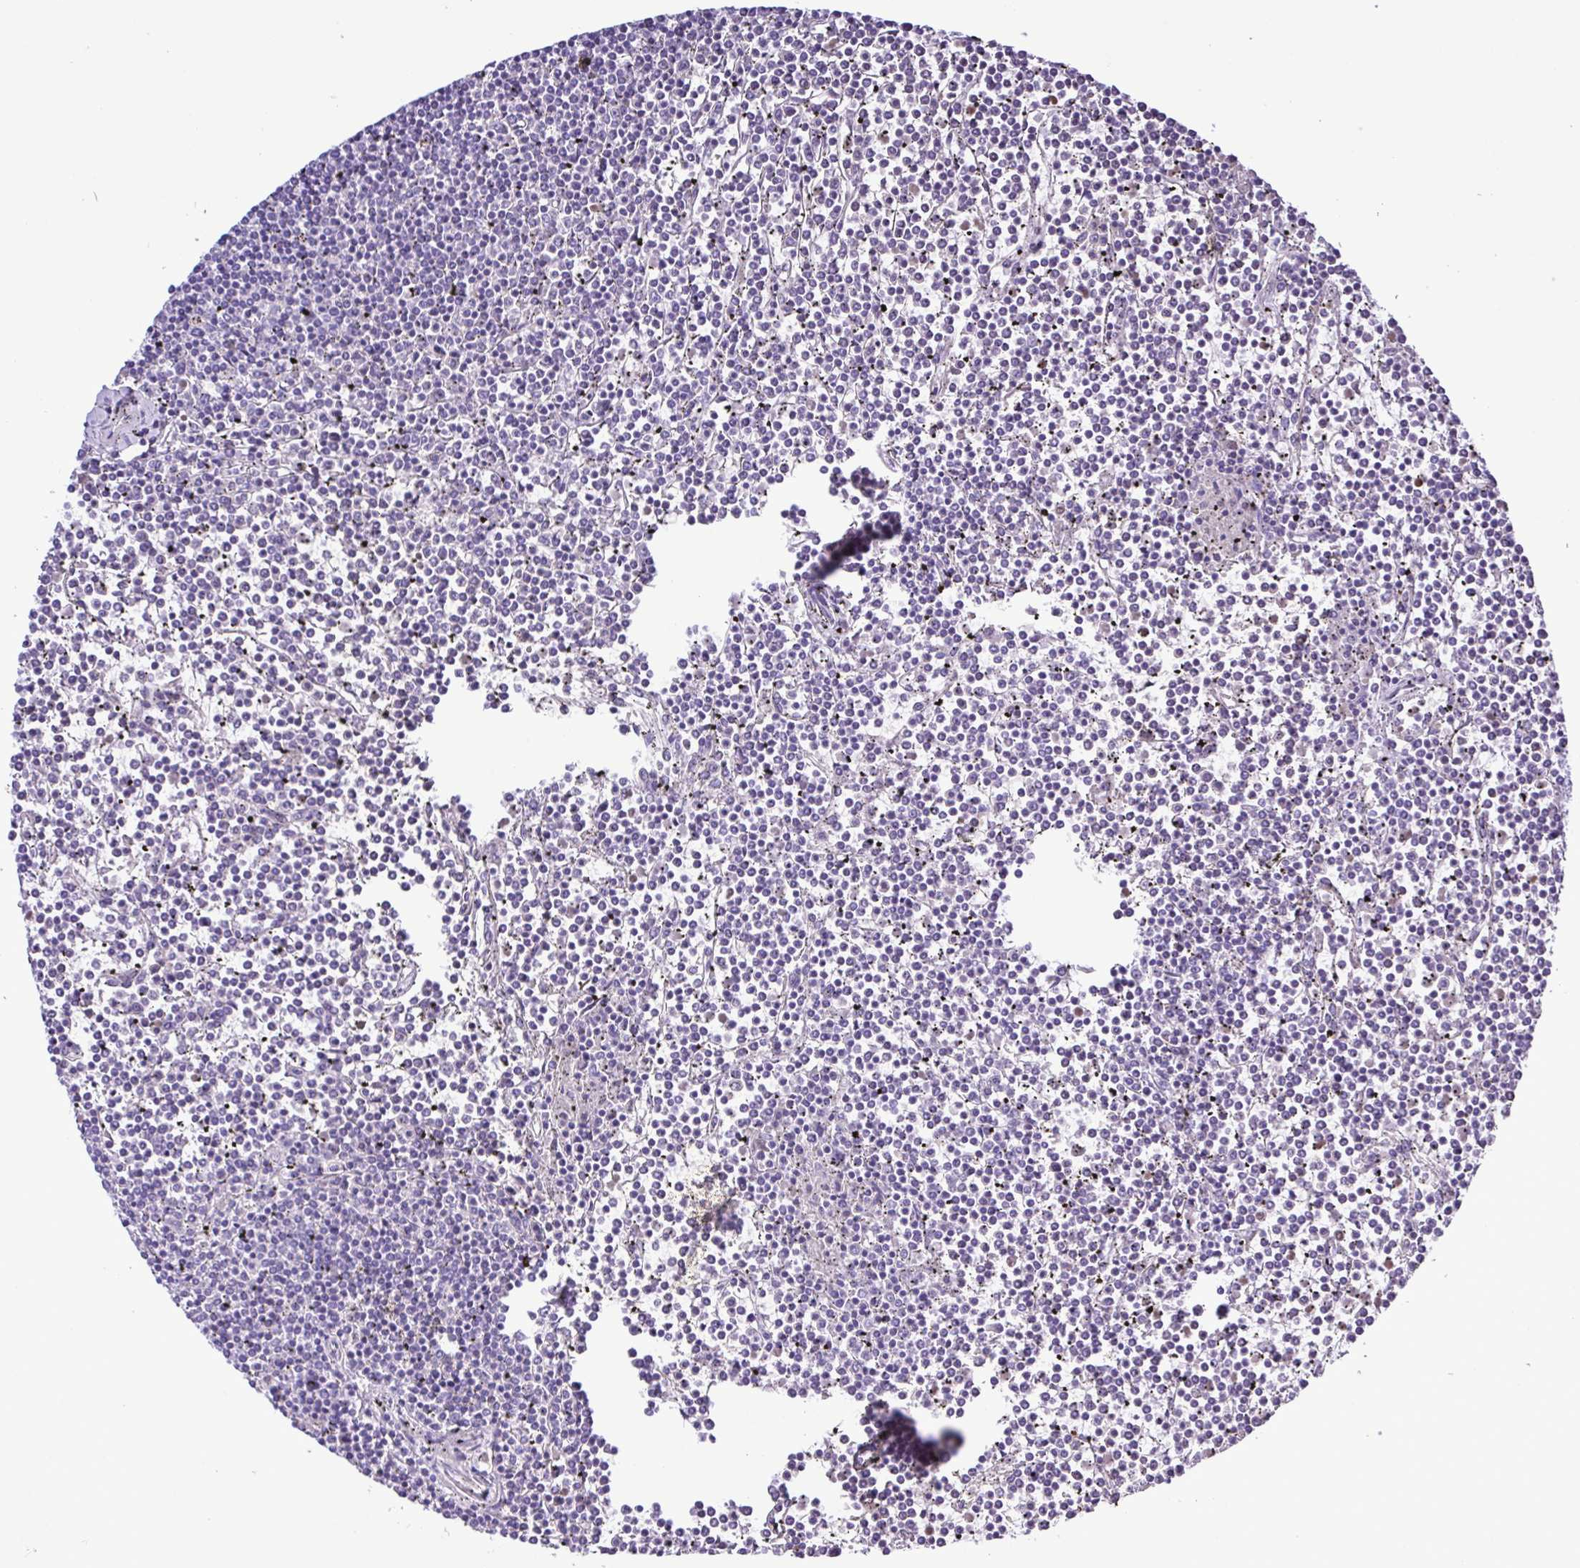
{"staining": {"intensity": "negative", "quantity": "none", "location": "none"}, "tissue": "lymphoma", "cell_type": "Tumor cells", "image_type": "cancer", "snomed": [{"axis": "morphology", "description": "Malignant lymphoma, non-Hodgkin's type, Low grade"}, {"axis": "topography", "description": "Spleen"}], "caption": "This is a image of IHC staining of lymphoma, which shows no positivity in tumor cells. The staining is performed using DAB brown chromogen with nuclei counter-stained in using hematoxylin.", "gene": "SYT1", "patient": {"sex": "female", "age": 19}}